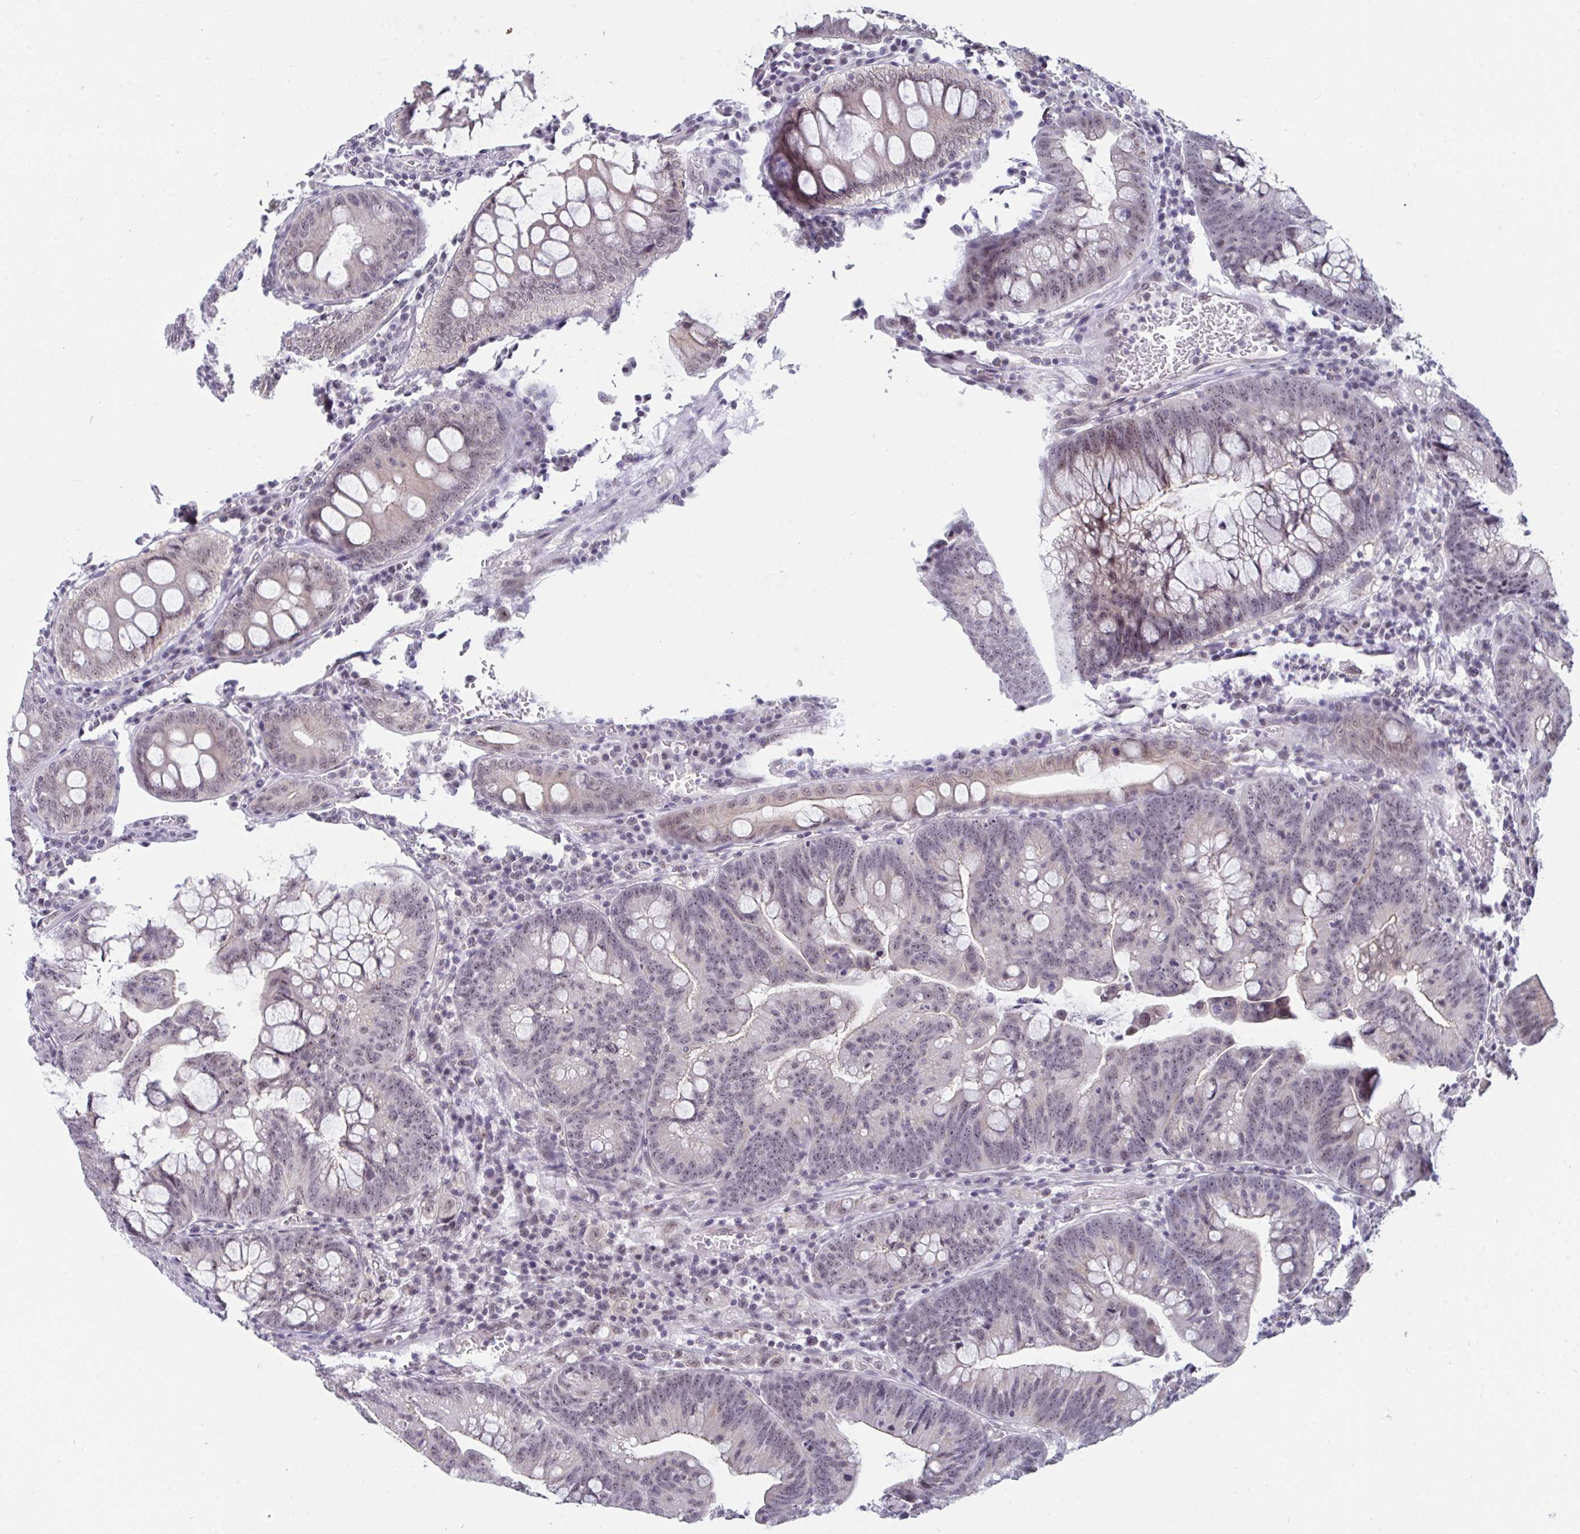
{"staining": {"intensity": "negative", "quantity": "none", "location": "none"}, "tissue": "colorectal cancer", "cell_type": "Tumor cells", "image_type": "cancer", "snomed": [{"axis": "morphology", "description": "Adenocarcinoma, NOS"}, {"axis": "topography", "description": "Colon"}], "caption": "High power microscopy micrograph of an IHC image of colorectal cancer, revealing no significant expression in tumor cells.", "gene": "PRR14", "patient": {"sex": "male", "age": 62}}